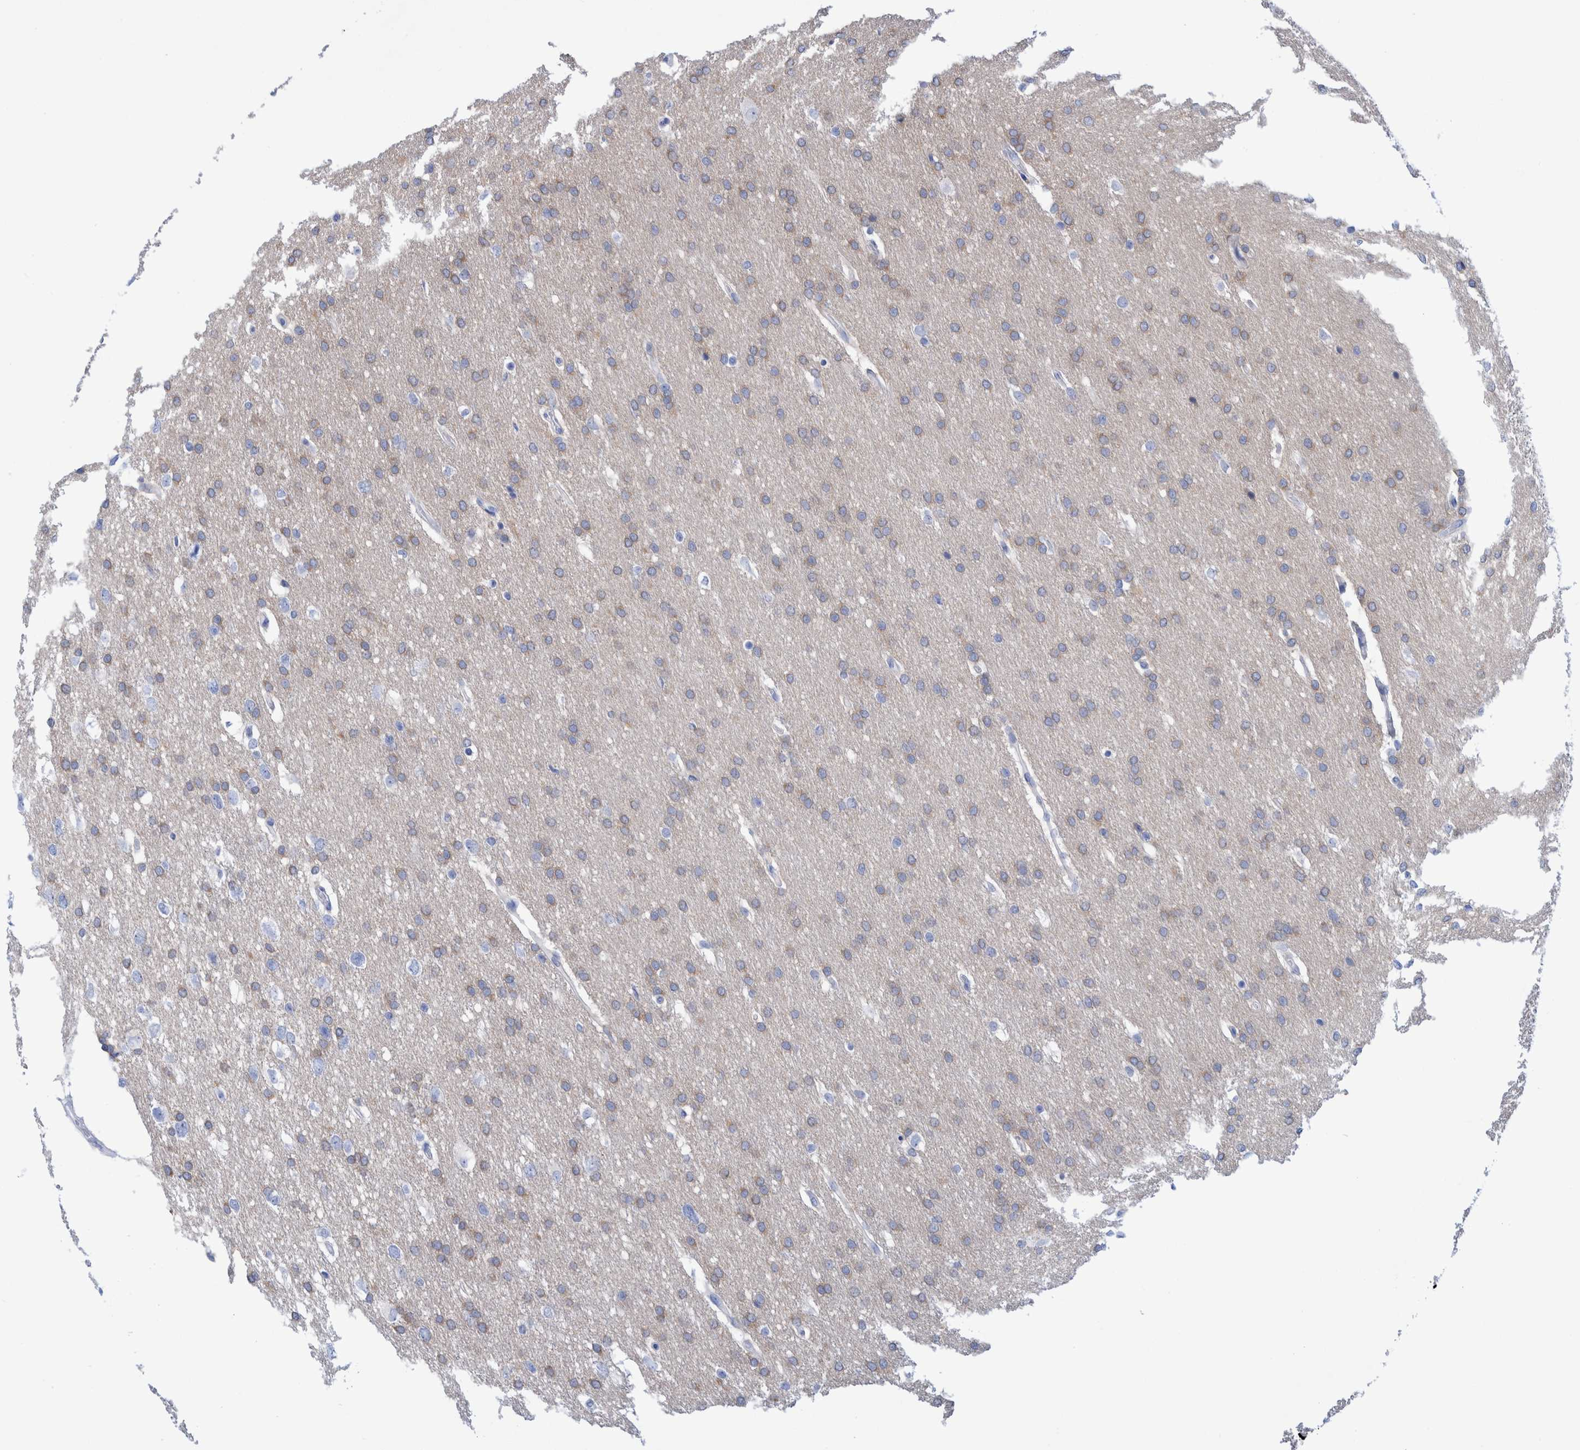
{"staining": {"intensity": "weak", "quantity": ">75%", "location": "cytoplasmic/membranous"}, "tissue": "glioma", "cell_type": "Tumor cells", "image_type": "cancer", "snomed": [{"axis": "morphology", "description": "Glioma, malignant, Low grade"}, {"axis": "topography", "description": "Brain"}], "caption": "High-magnification brightfield microscopy of glioma stained with DAB (3,3'-diaminobenzidine) (brown) and counterstained with hematoxylin (blue). tumor cells exhibit weak cytoplasmic/membranous positivity is seen in approximately>75% of cells.", "gene": "PERP", "patient": {"sex": "female", "age": 37}}